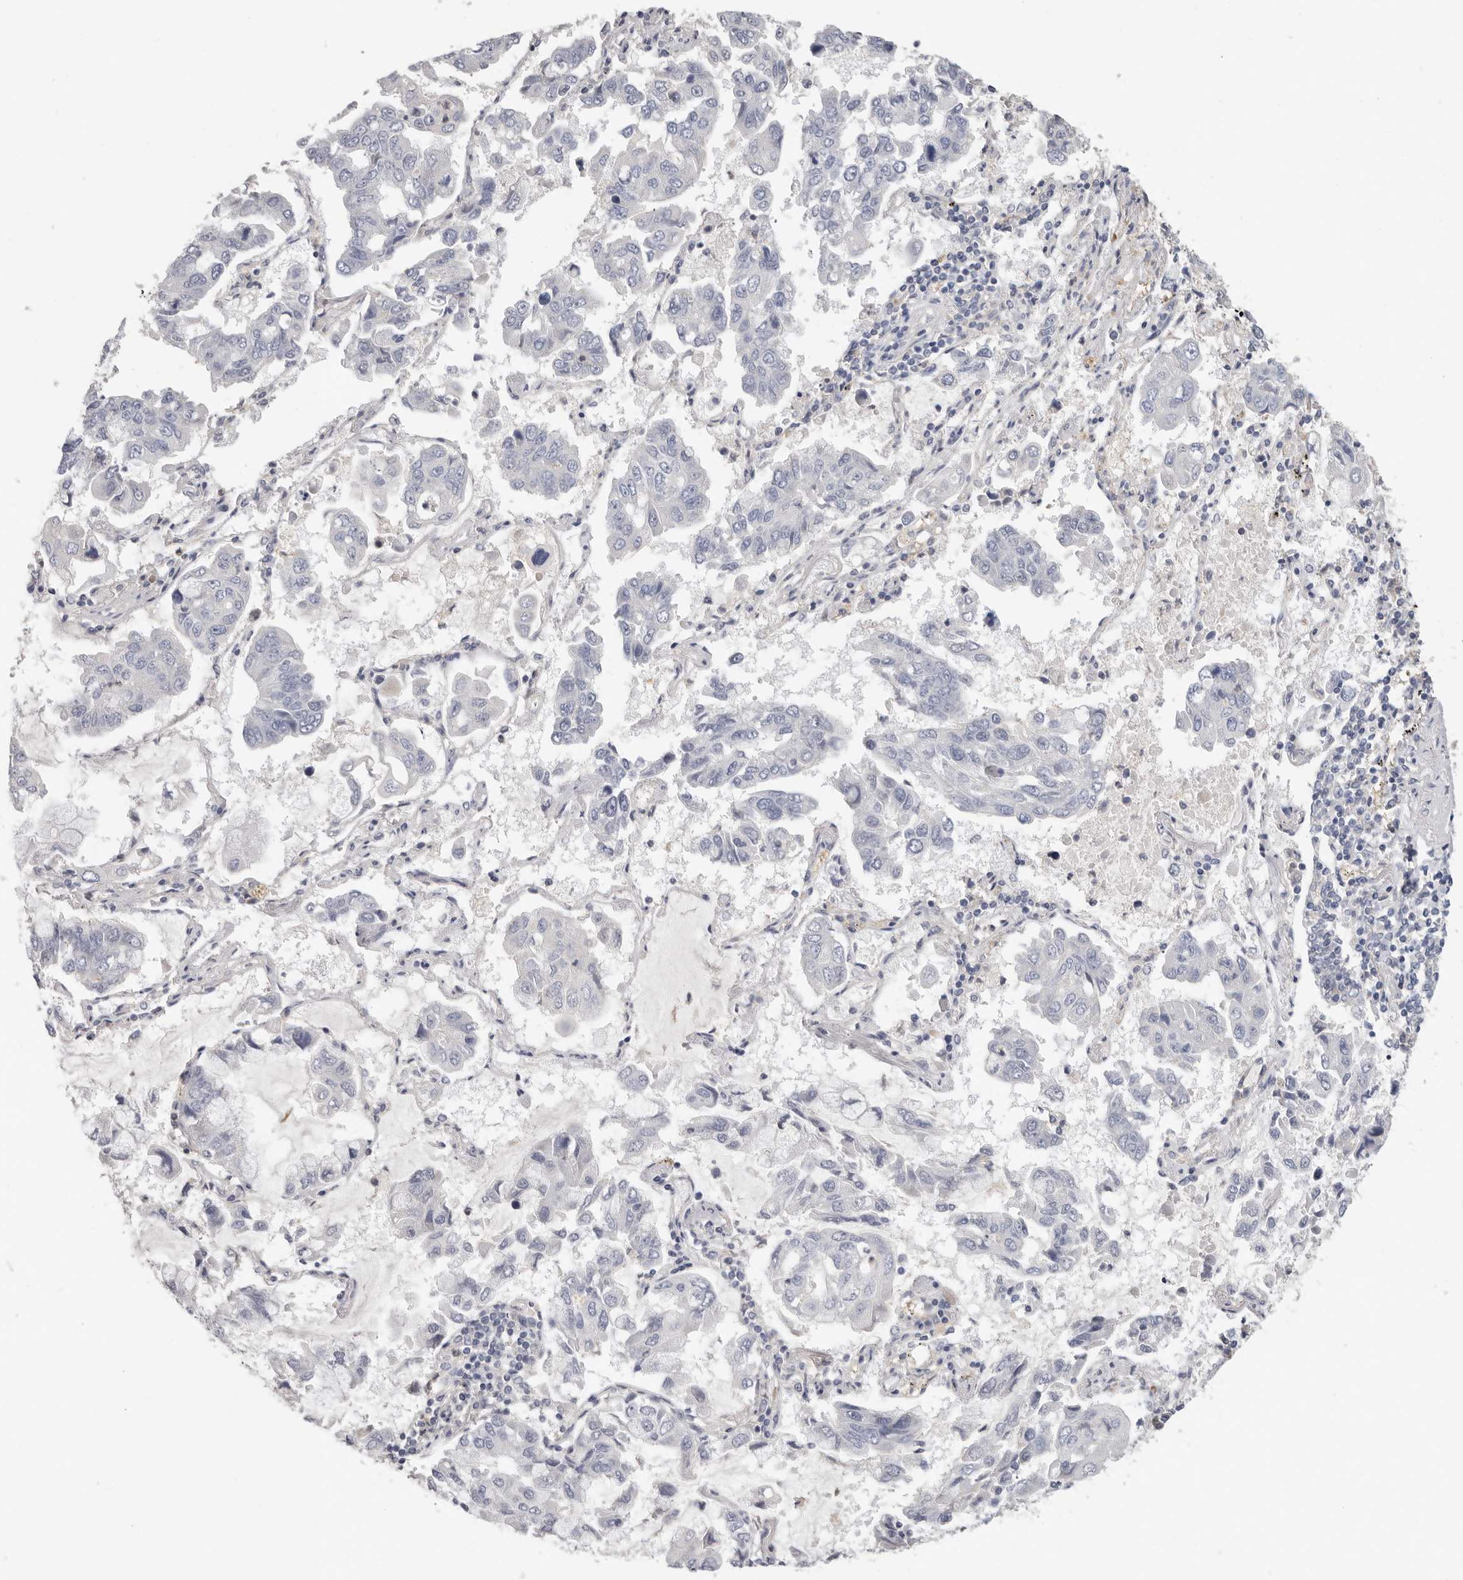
{"staining": {"intensity": "negative", "quantity": "none", "location": "none"}, "tissue": "lung cancer", "cell_type": "Tumor cells", "image_type": "cancer", "snomed": [{"axis": "morphology", "description": "Adenocarcinoma, NOS"}, {"axis": "topography", "description": "Lung"}], "caption": "Immunohistochemistry of lung cancer (adenocarcinoma) exhibits no expression in tumor cells.", "gene": "WDTC1", "patient": {"sex": "male", "age": 64}}